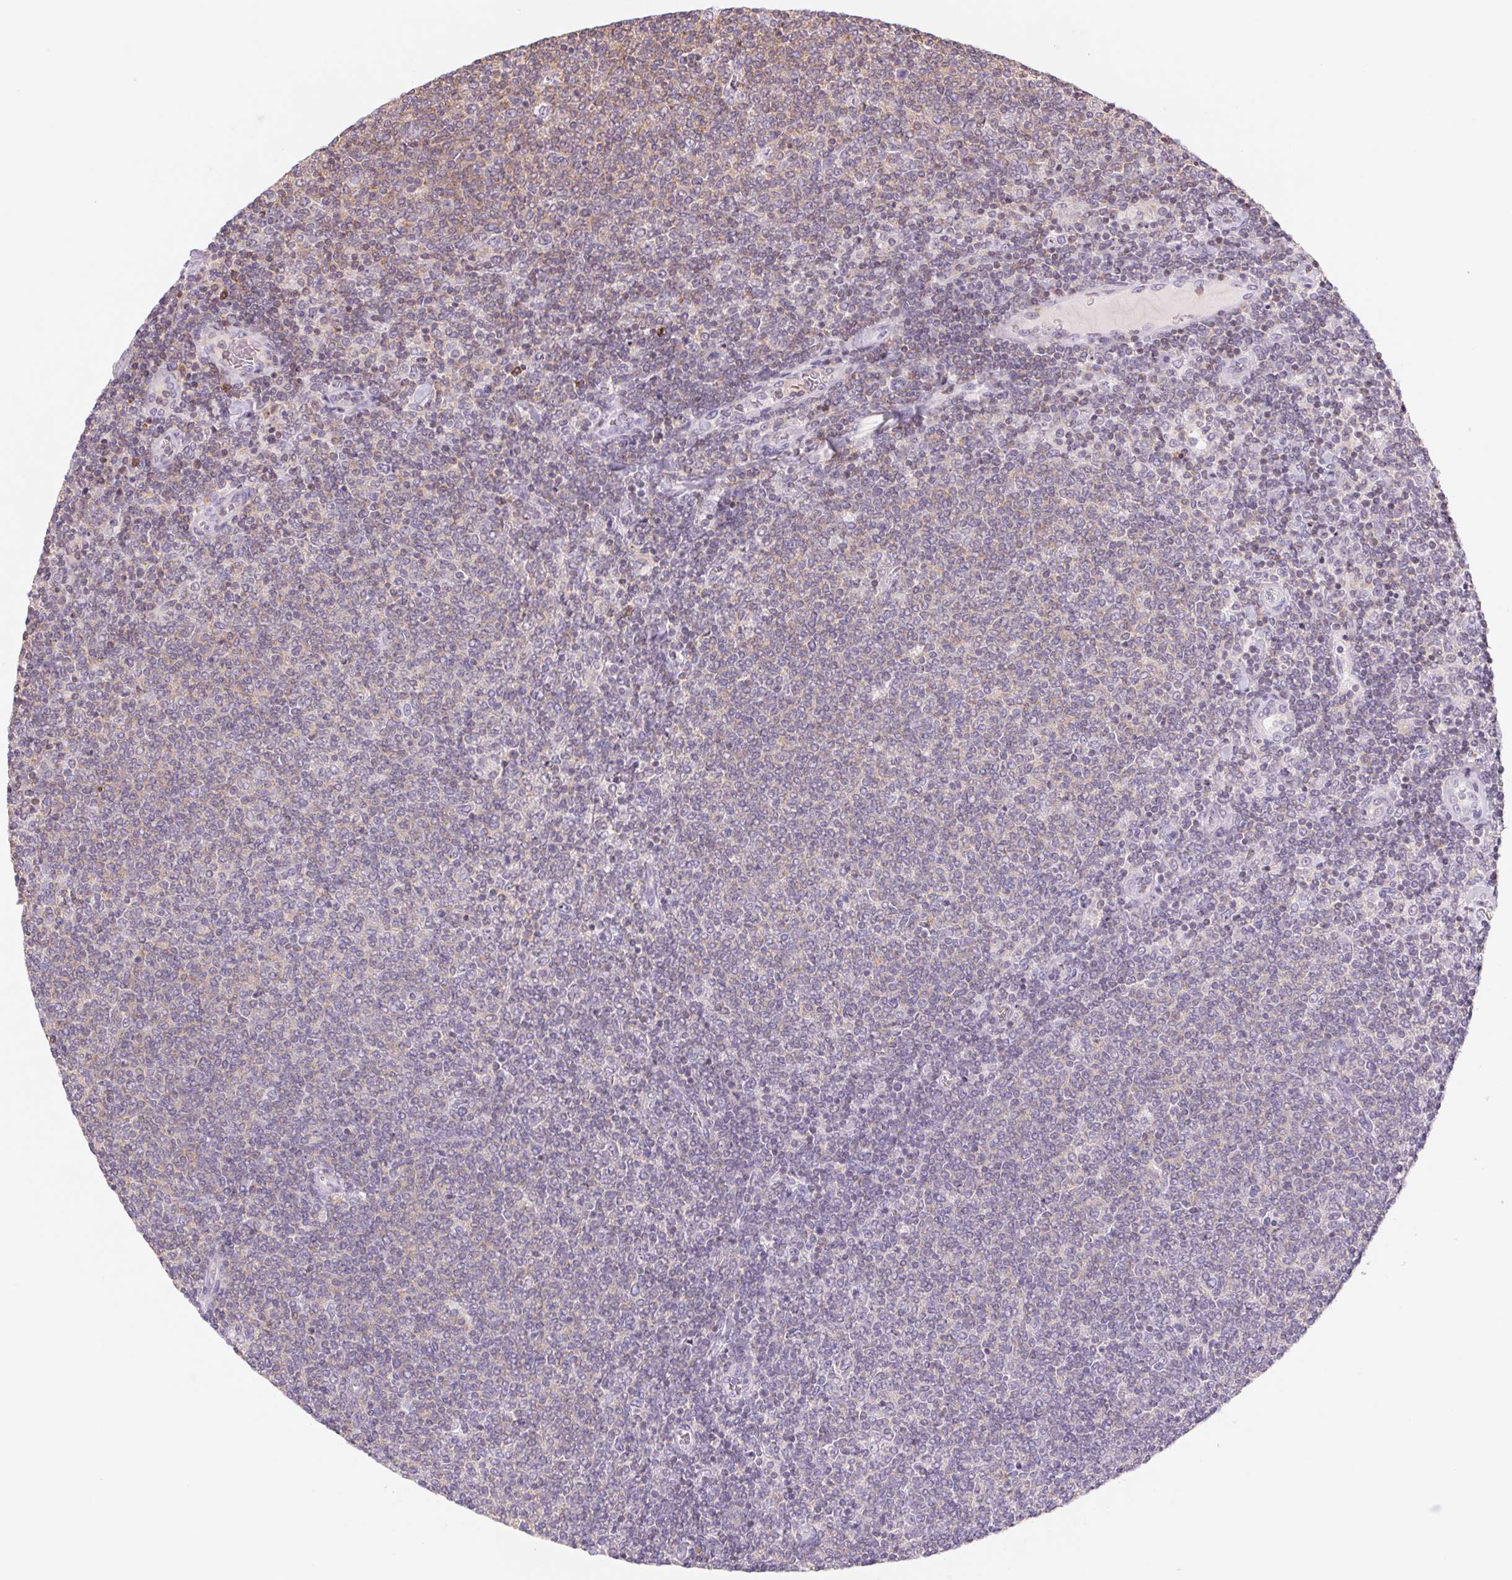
{"staining": {"intensity": "weak", "quantity": "25%-75%", "location": "cytoplasmic/membranous"}, "tissue": "lymphoma", "cell_type": "Tumor cells", "image_type": "cancer", "snomed": [{"axis": "morphology", "description": "Malignant lymphoma, non-Hodgkin's type, Low grade"}, {"axis": "topography", "description": "Lymph node"}], "caption": "Human lymphoma stained with a brown dye exhibits weak cytoplasmic/membranous positive staining in approximately 25%-75% of tumor cells.", "gene": "KIF26A", "patient": {"sex": "male", "age": 52}}